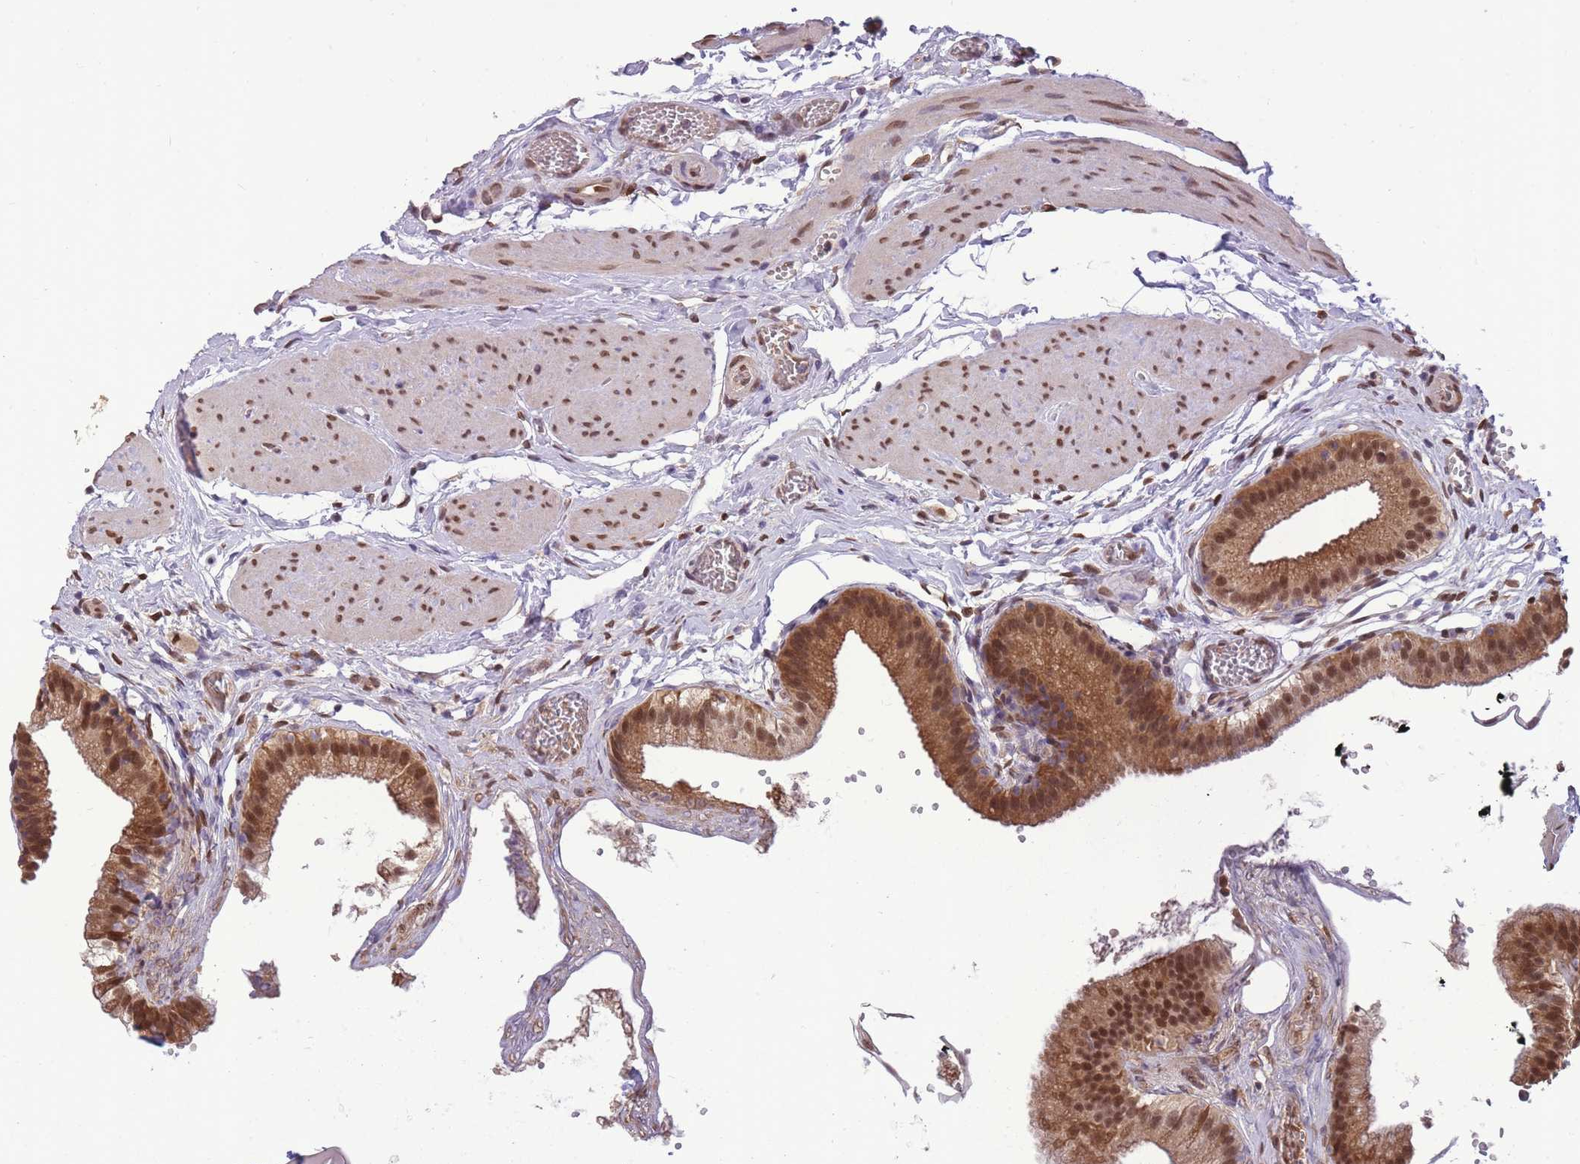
{"staining": {"intensity": "moderate", "quantity": ">75%", "location": "cytoplasmic/membranous,nuclear"}, "tissue": "gallbladder", "cell_type": "Glandular cells", "image_type": "normal", "snomed": [{"axis": "morphology", "description": "Normal tissue, NOS"}, {"axis": "topography", "description": "Gallbladder"}], "caption": "Human gallbladder stained for a protein (brown) demonstrates moderate cytoplasmic/membranous,nuclear positive positivity in approximately >75% of glandular cells.", "gene": "CDIP1", "patient": {"sex": "female", "age": 54}}